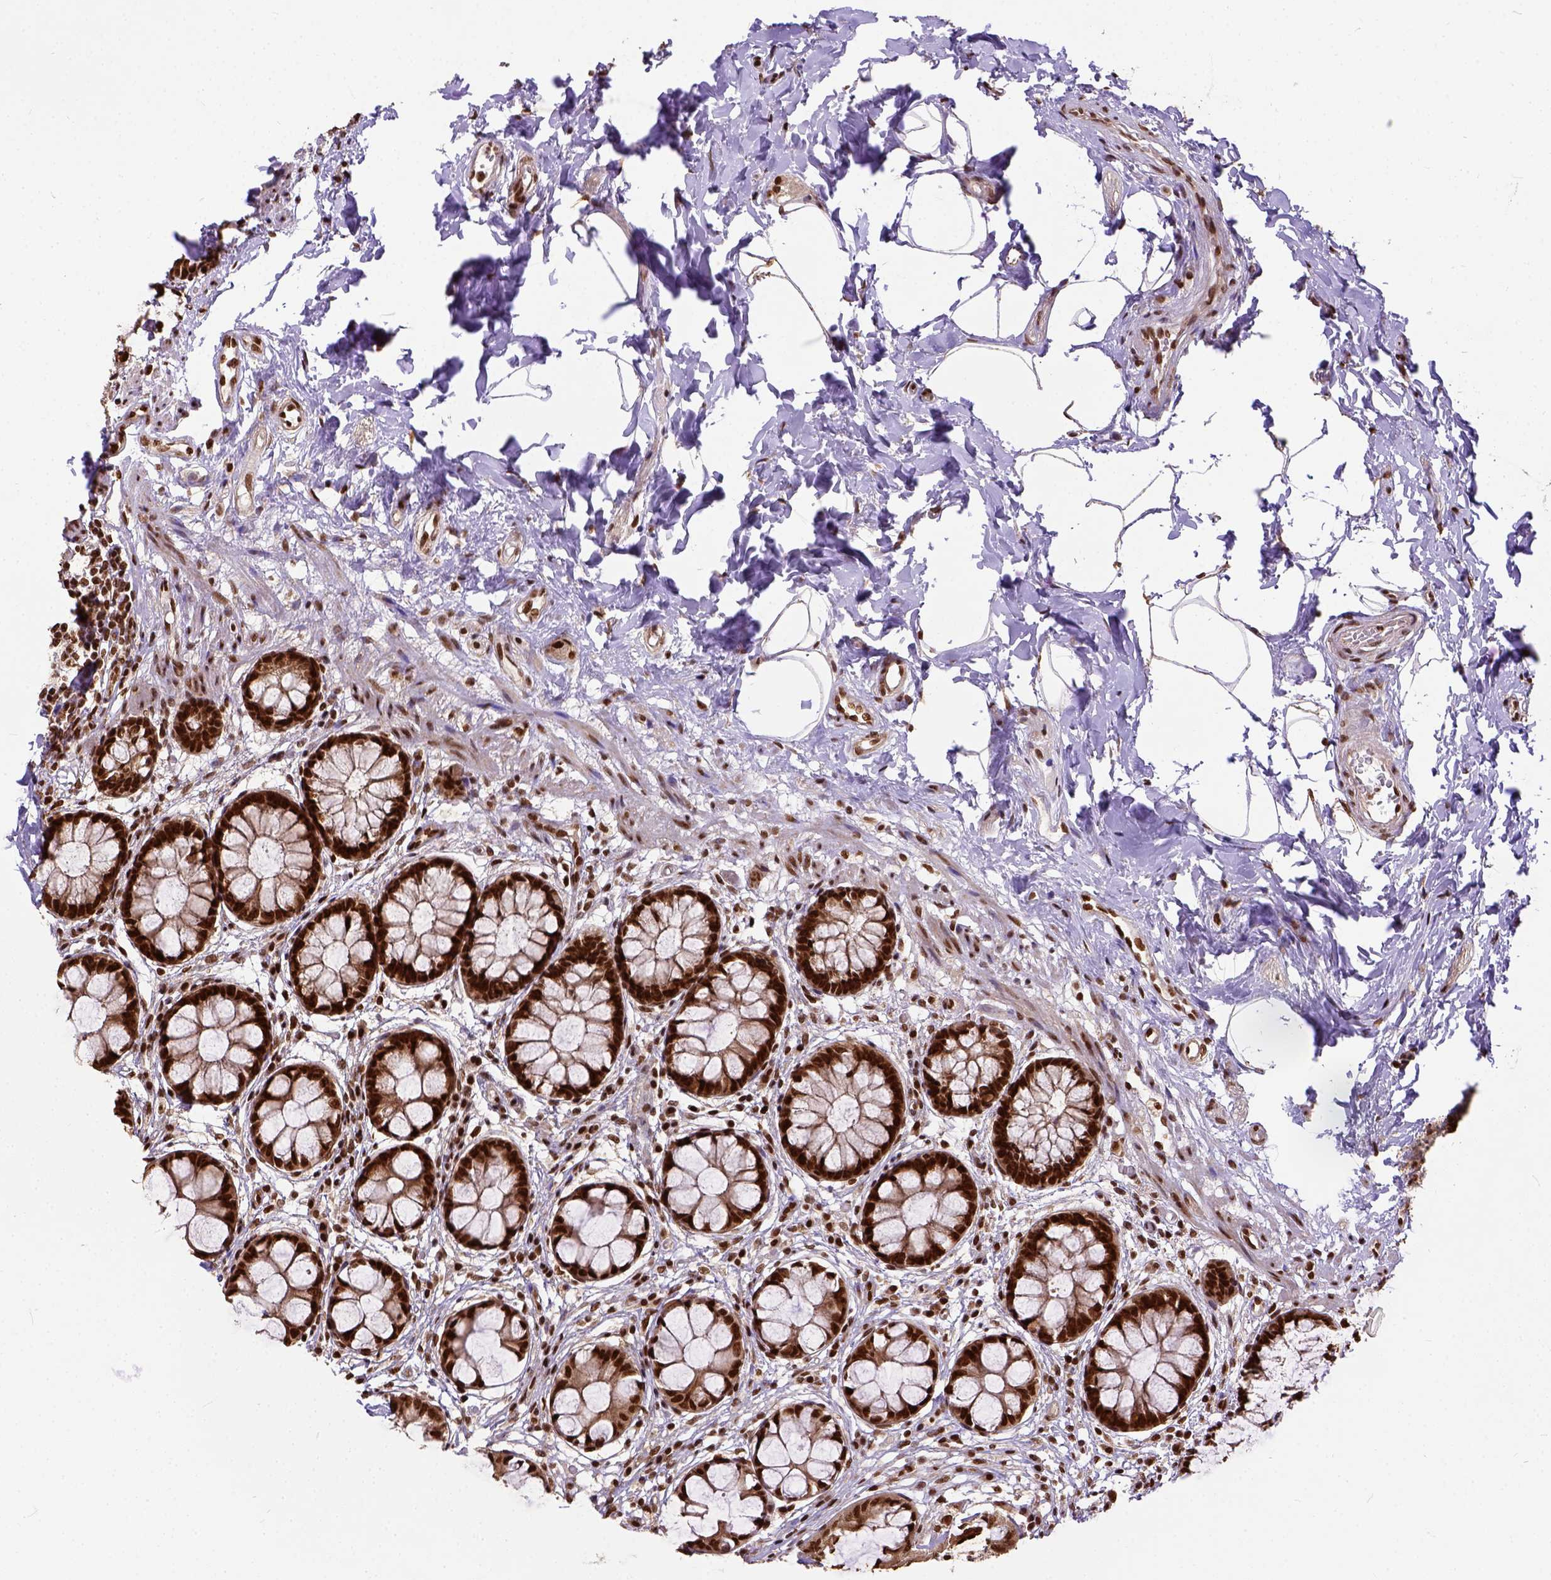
{"staining": {"intensity": "strong", "quantity": ">75%", "location": "nuclear"}, "tissue": "rectum", "cell_type": "Glandular cells", "image_type": "normal", "snomed": [{"axis": "morphology", "description": "Normal tissue, NOS"}, {"axis": "topography", "description": "Rectum"}], "caption": "A high amount of strong nuclear expression is present in about >75% of glandular cells in benign rectum. (IHC, brightfield microscopy, high magnification).", "gene": "NACC1", "patient": {"sex": "female", "age": 62}}